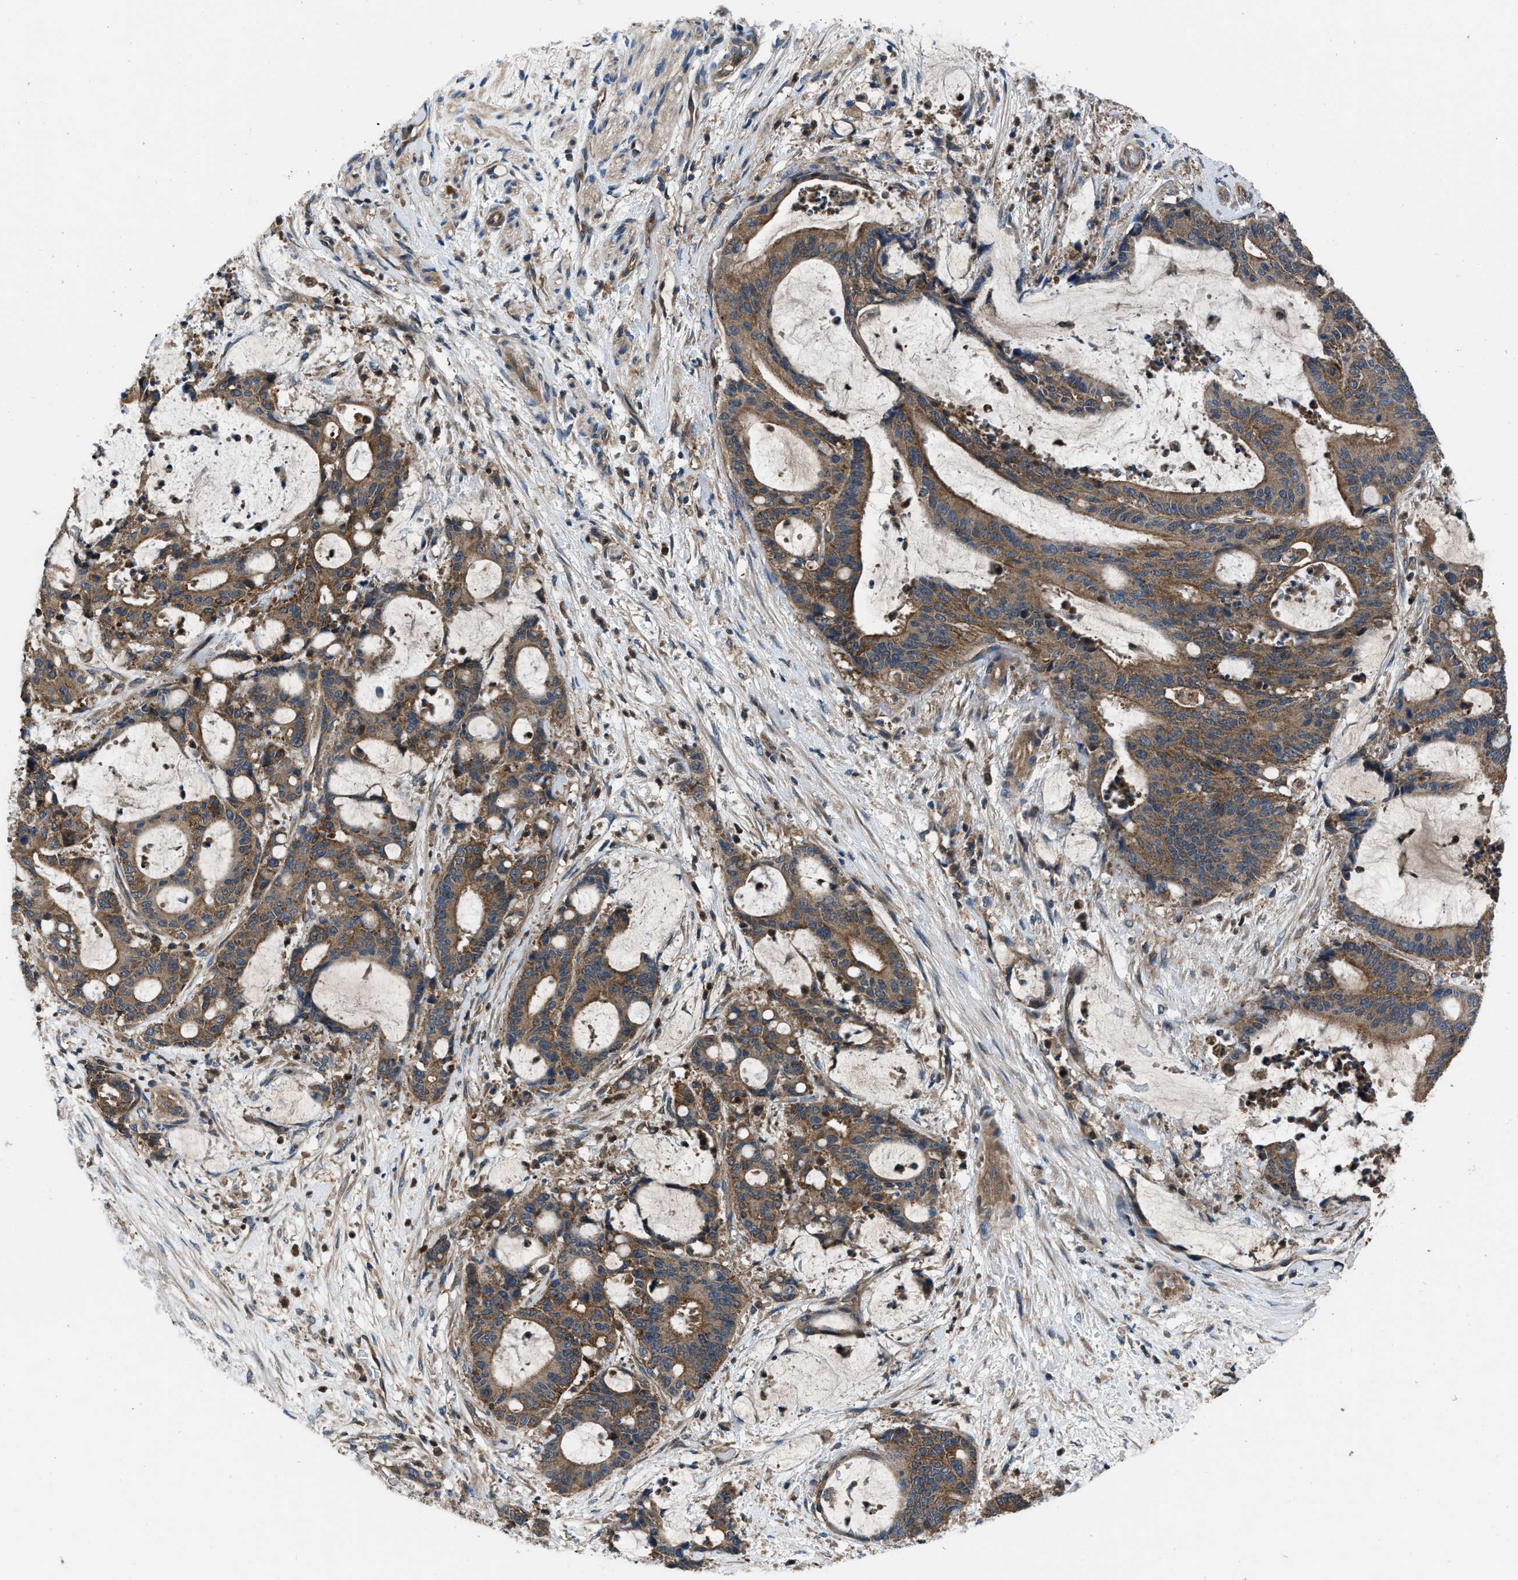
{"staining": {"intensity": "strong", "quantity": ">75%", "location": "cytoplasmic/membranous"}, "tissue": "liver cancer", "cell_type": "Tumor cells", "image_type": "cancer", "snomed": [{"axis": "morphology", "description": "Normal tissue, NOS"}, {"axis": "morphology", "description": "Cholangiocarcinoma"}, {"axis": "topography", "description": "Liver"}, {"axis": "topography", "description": "Peripheral nerve tissue"}], "caption": "A photomicrograph of liver cholangiocarcinoma stained for a protein exhibits strong cytoplasmic/membranous brown staining in tumor cells. The staining was performed using DAB (3,3'-diaminobenzidine) to visualize the protein expression in brown, while the nuclei were stained in blue with hematoxylin (Magnification: 20x).", "gene": "USP25", "patient": {"sex": "female", "age": 73}}